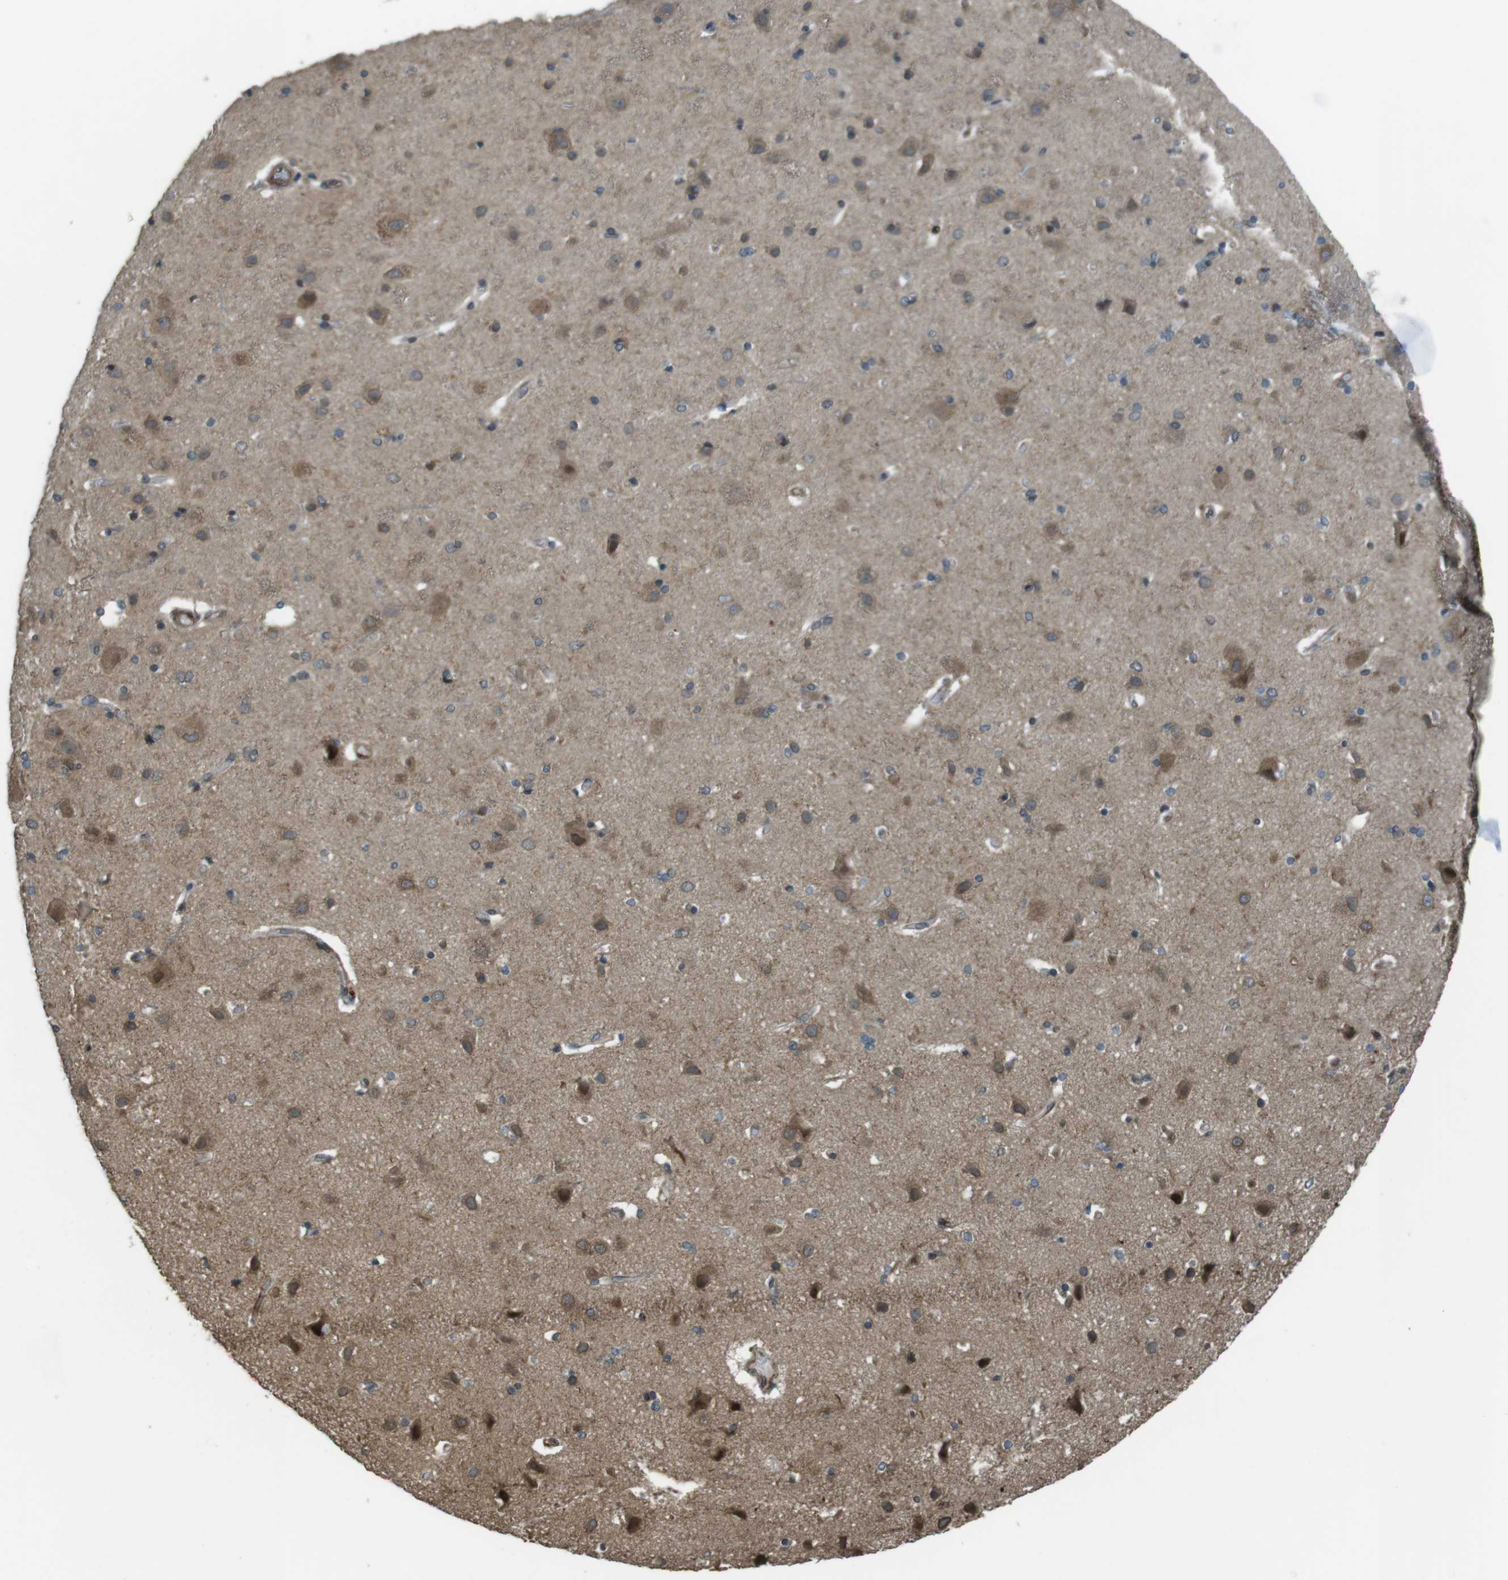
{"staining": {"intensity": "weak", "quantity": "25%-75%", "location": "cytoplasmic/membranous"}, "tissue": "cerebral cortex", "cell_type": "Endothelial cells", "image_type": "normal", "snomed": [{"axis": "morphology", "description": "Normal tissue, NOS"}, {"axis": "topography", "description": "Cerebral cortex"}], "caption": "Immunohistochemistry (IHC) micrograph of normal human cerebral cortex stained for a protein (brown), which displays low levels of weak cytoplasmic/membranous staining in about 25%-75% of endothelial cells.", "gene": "ZNF330", "patient": {"sex": "female", "age": 54}}